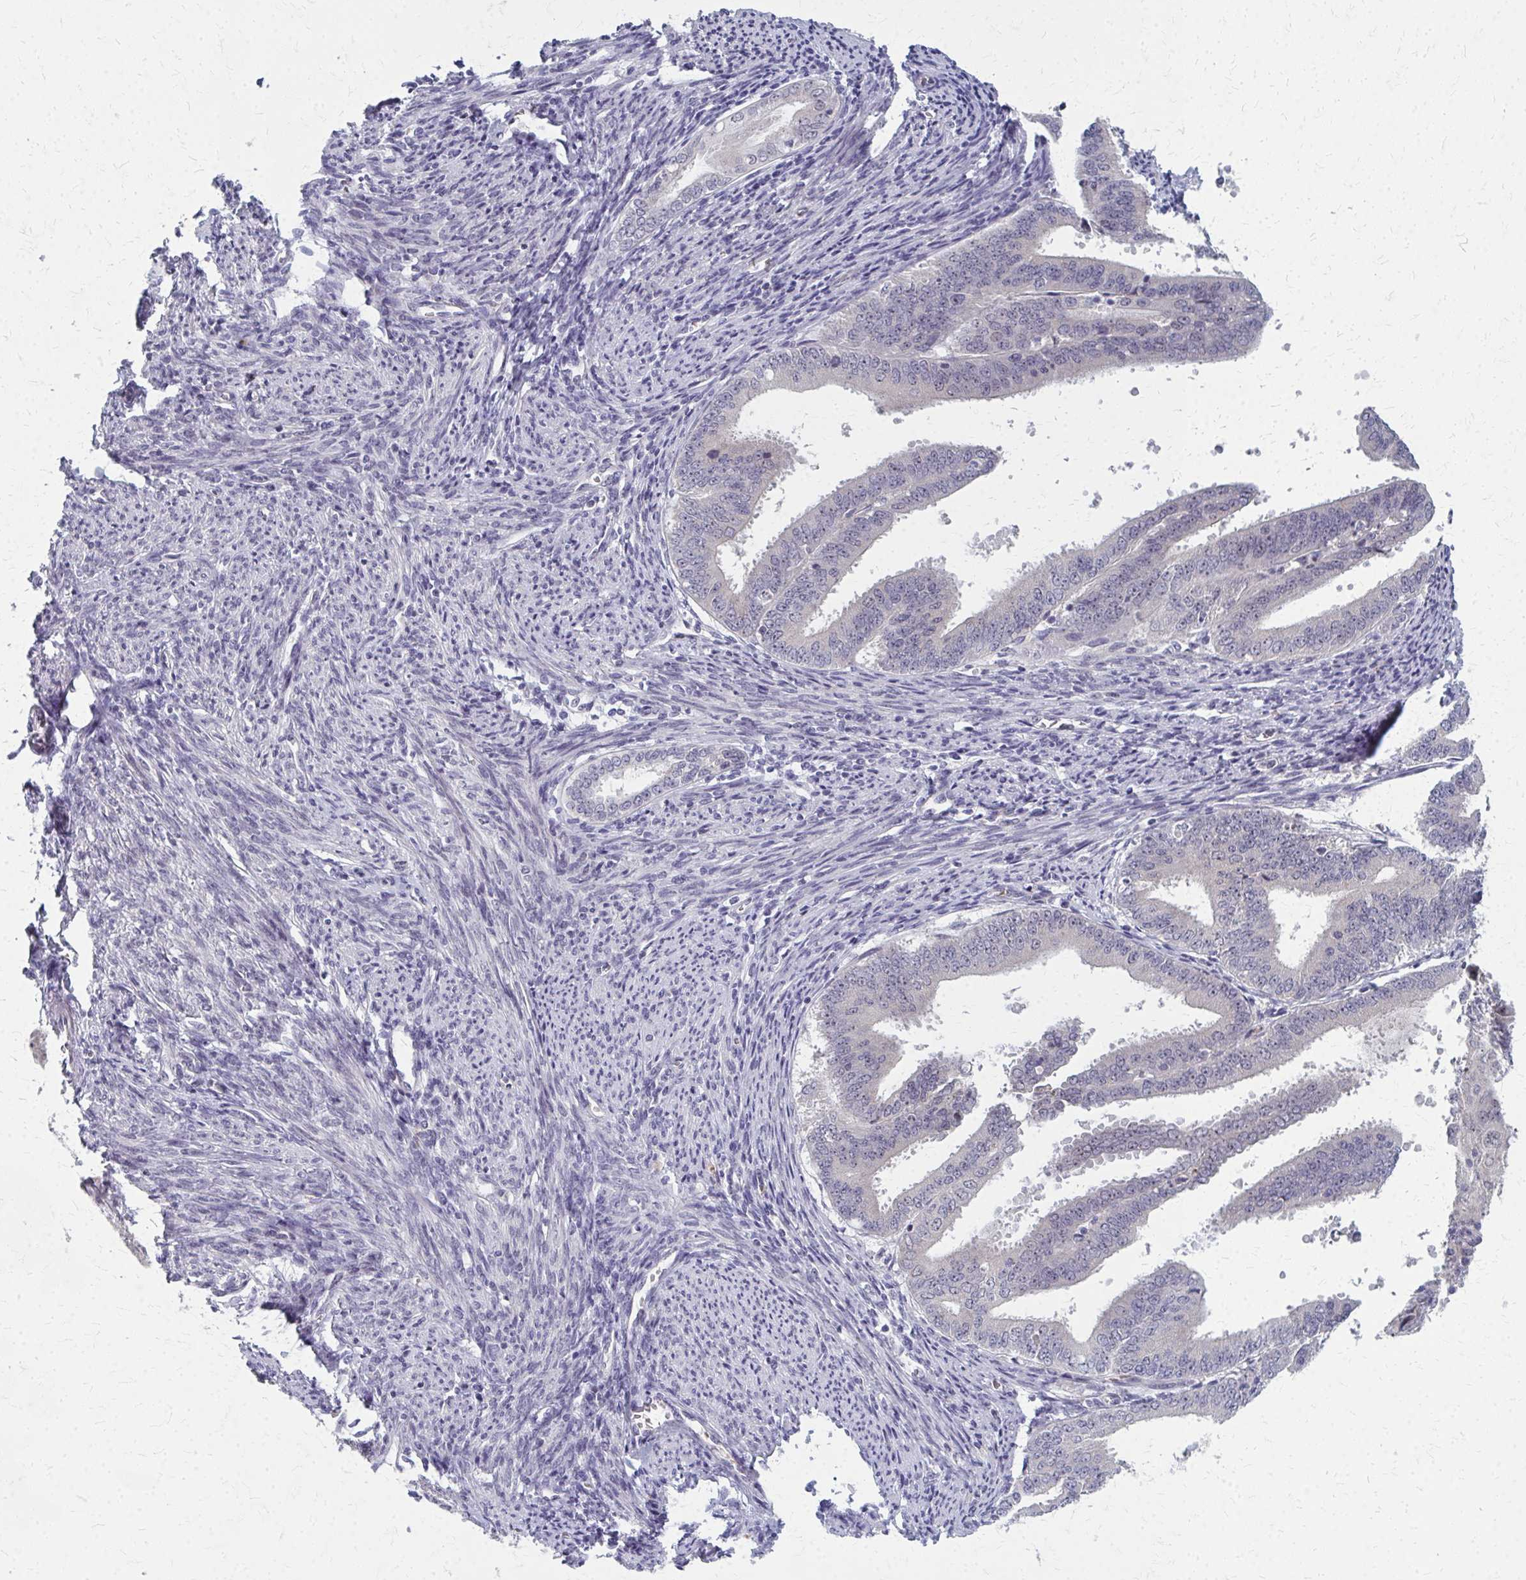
{"staining": {"intensity": "negative", "quantity": "none", "location": "none"}, "tissue": "endometrial cancer", "cell_type": "Tumor cells", "image_type": "cancer", "snomed": [{"axis": "morphology", "description": "Adenocarcinoma, NOS"}, {"axis": "topography", "description": "Endometrium"}], "caption": "IHC micrograph of neoplastic tissue: human endometrial cancer stained with DAB displays no significant protein expression in tumor cells.", "gene": "NUDT16", "patient": {"sex": "female", "age": 63}}